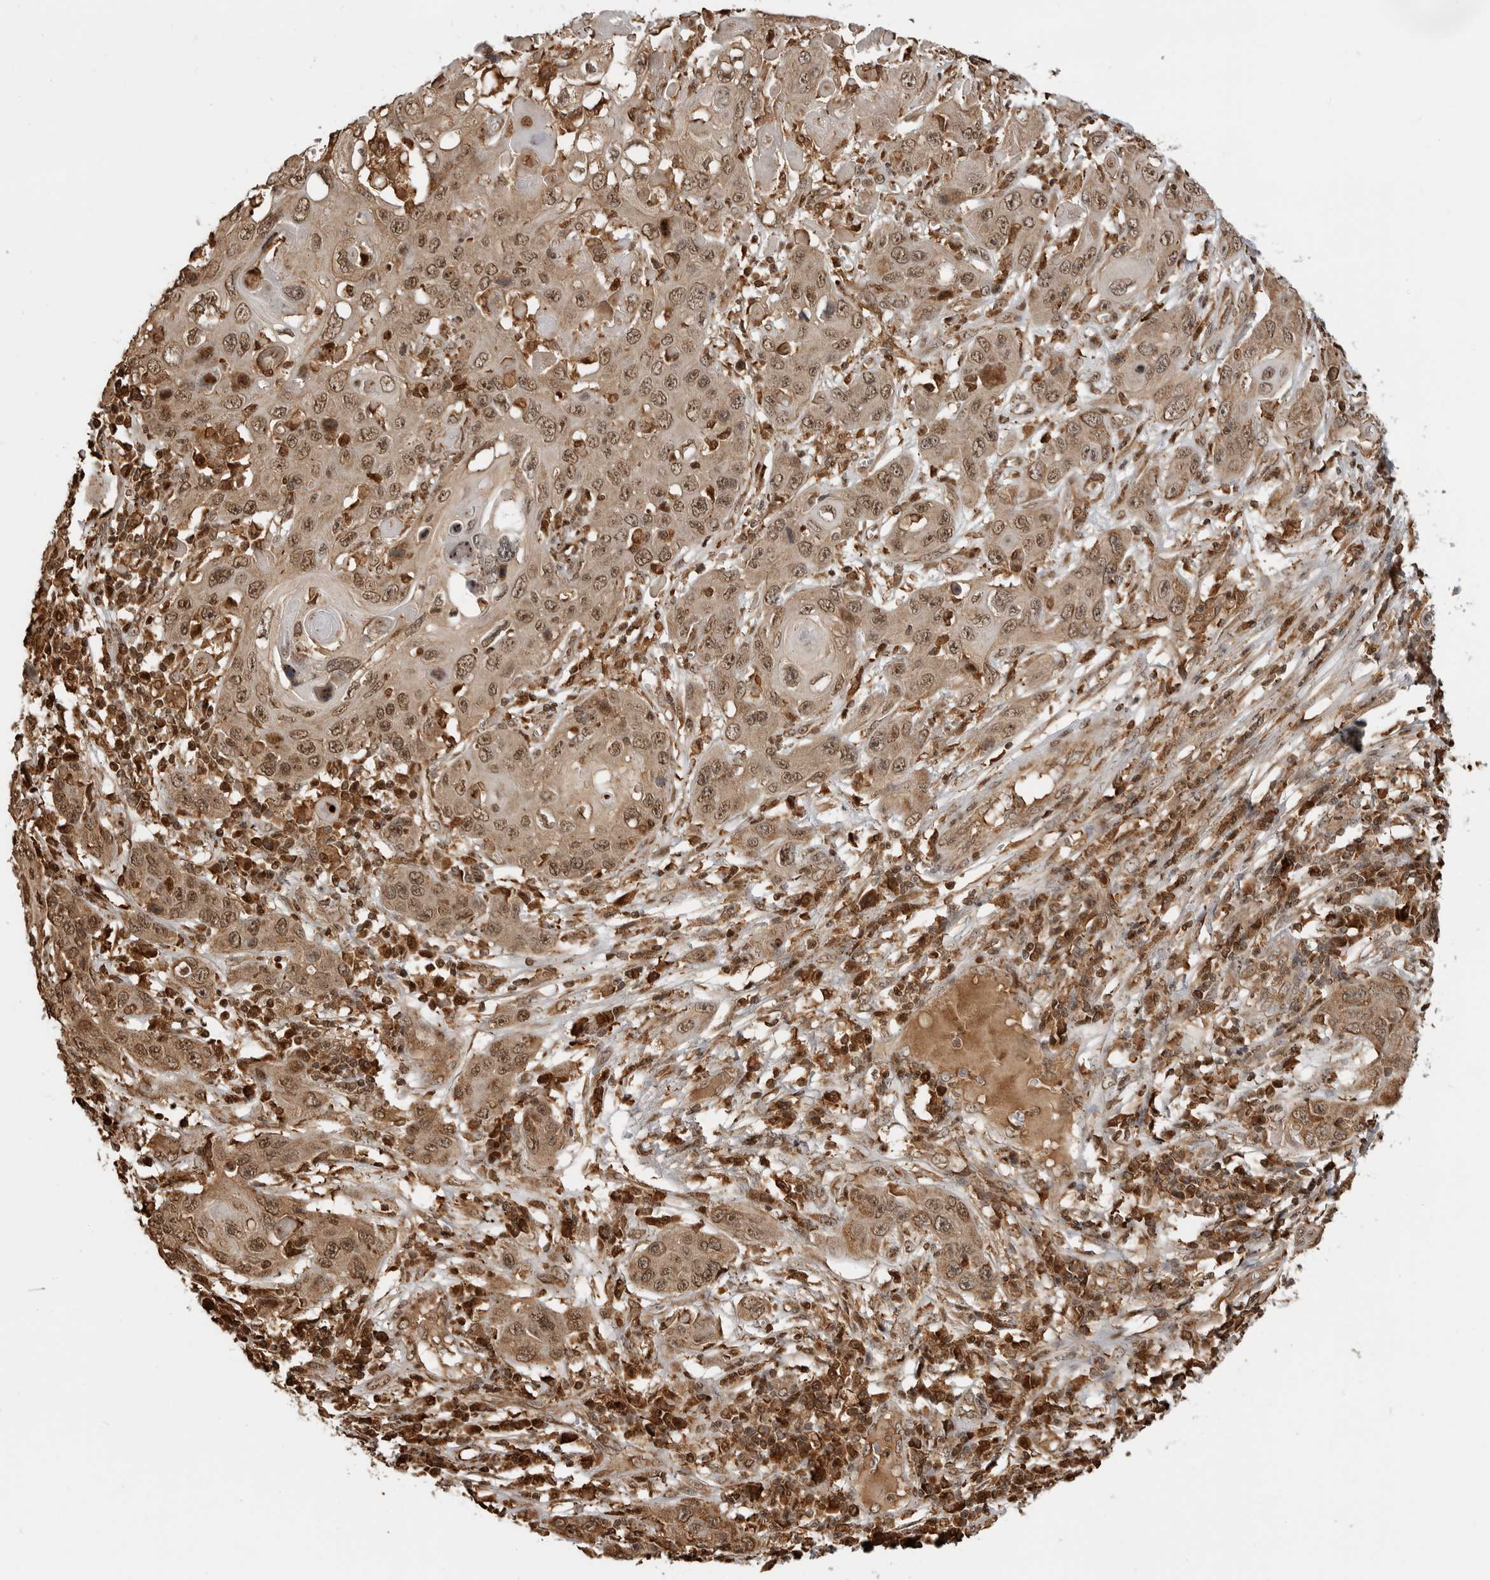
{"staining": {"intensity": "moderate", "quantity": ">75%", "location": "cytoplasmic/membranous,nuclear"}, "tissue": "skin cancer", "cell_type": "Tumor cells", "image_type": "cancer", "snomed": [{"axis": "morphology", "description": "Squamous cell carcinoma, NOS"}, {"axis": "topography", "description": "Skin"}], "caption": "A high-resolution micrograph shows immunohistochemistry (IHC) staining of squamous cell carcinoma (skin), which demonstrates moderate cytoplasmic/membranous and nuclear expression in about >75% of tumor cells.", "gene": "BMP2K", "patient": {"sex": "male", "age": 55}}